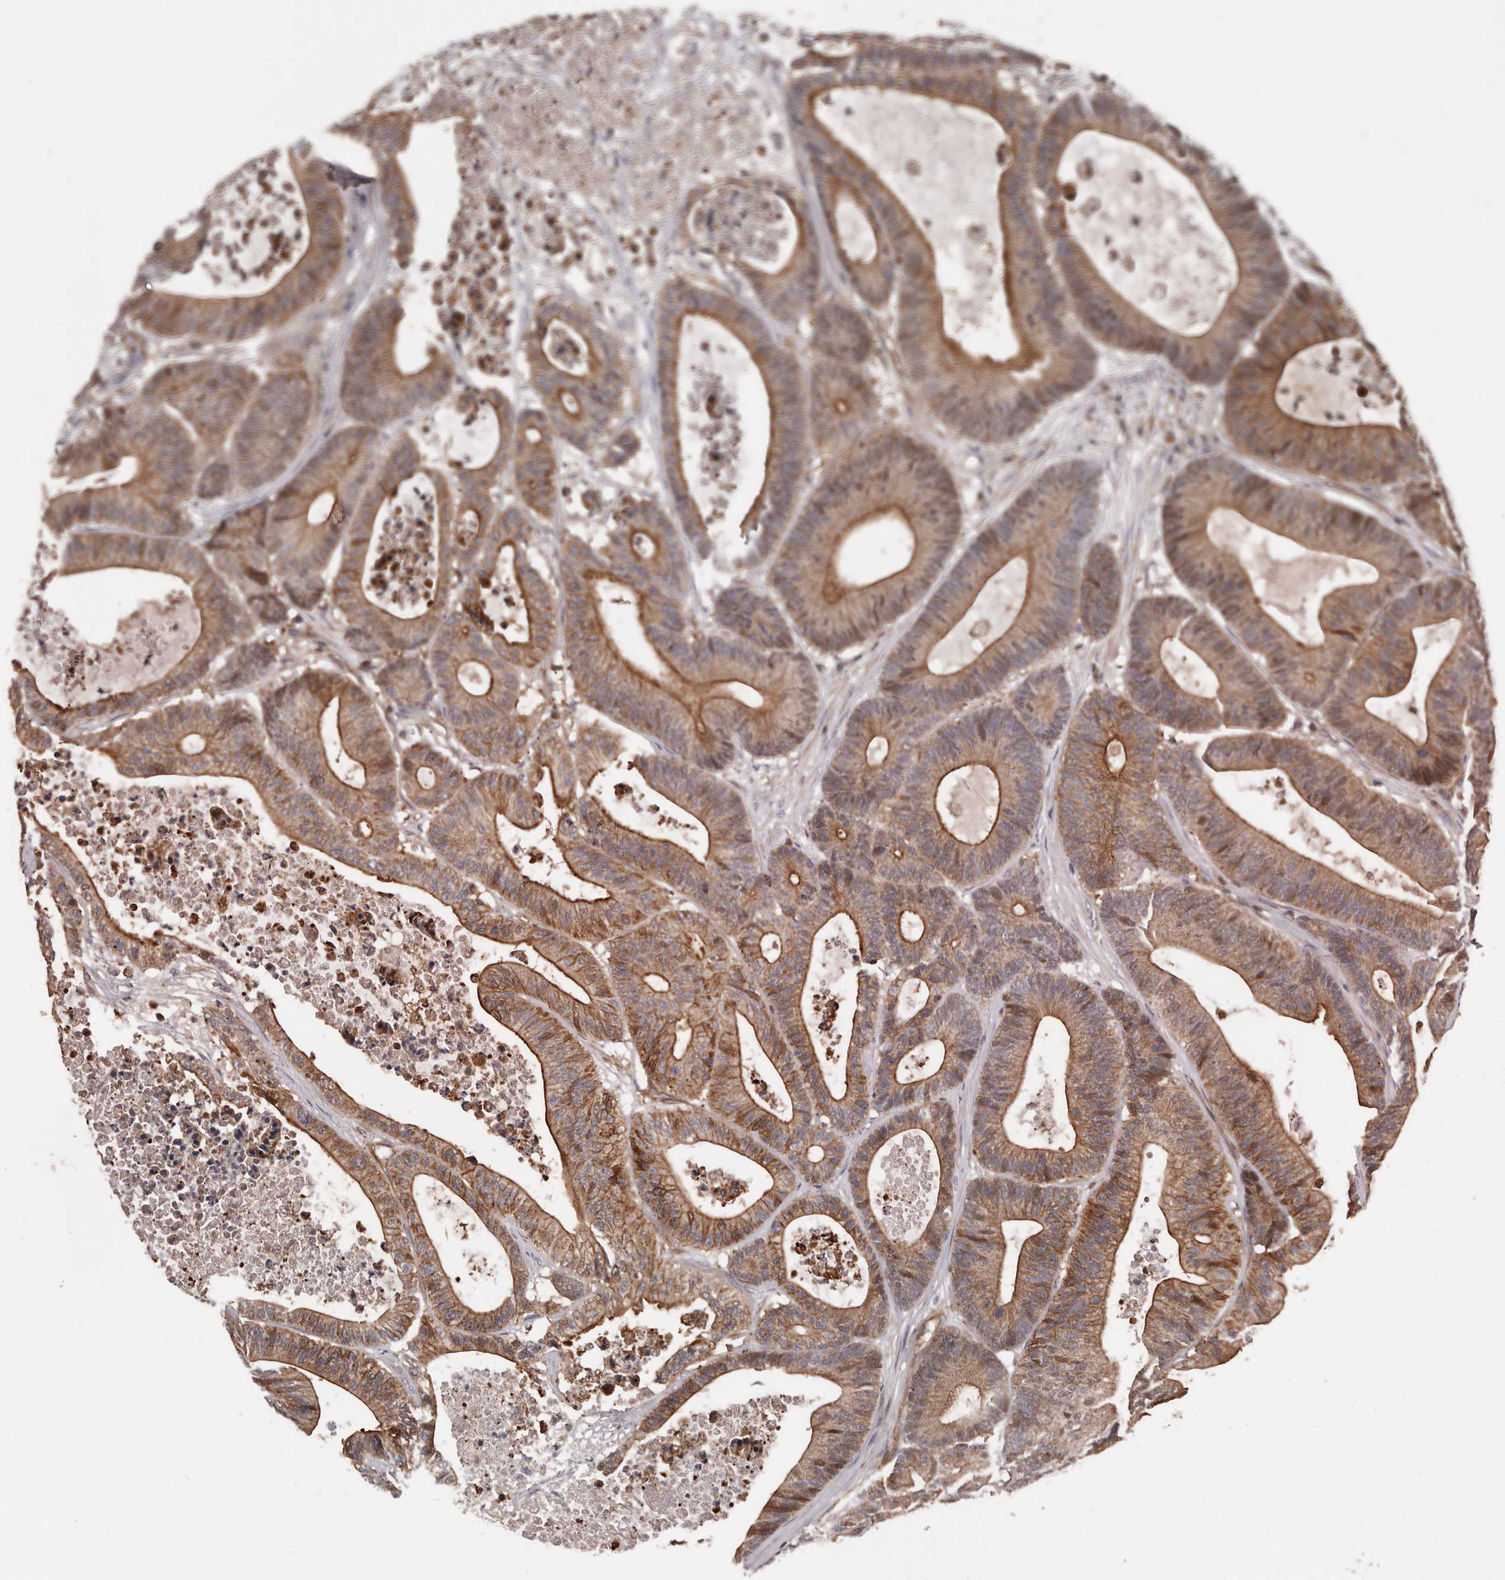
{"staining": {"intensity": "moderate", "quantity": ">75%", "location": "cytoplasmic/membranous"}, "tissue": "colorectal cancer", "cell_type": "Tumor cells", "image_type": "cancer", "snomed": [{"axis": "morphology", "description": "Adenocarcinoma, NOS"}, {"axis": "topography", "description": "Colon"}], "caption": "Immunohistochemical staining of colorectal cancer displays medium levels of moderate cytoplasmic/membranous positivity in approximately >75% of tumor cells.", "gene": "PNRC2", "patient": {"sex": "female", "age": 84}}